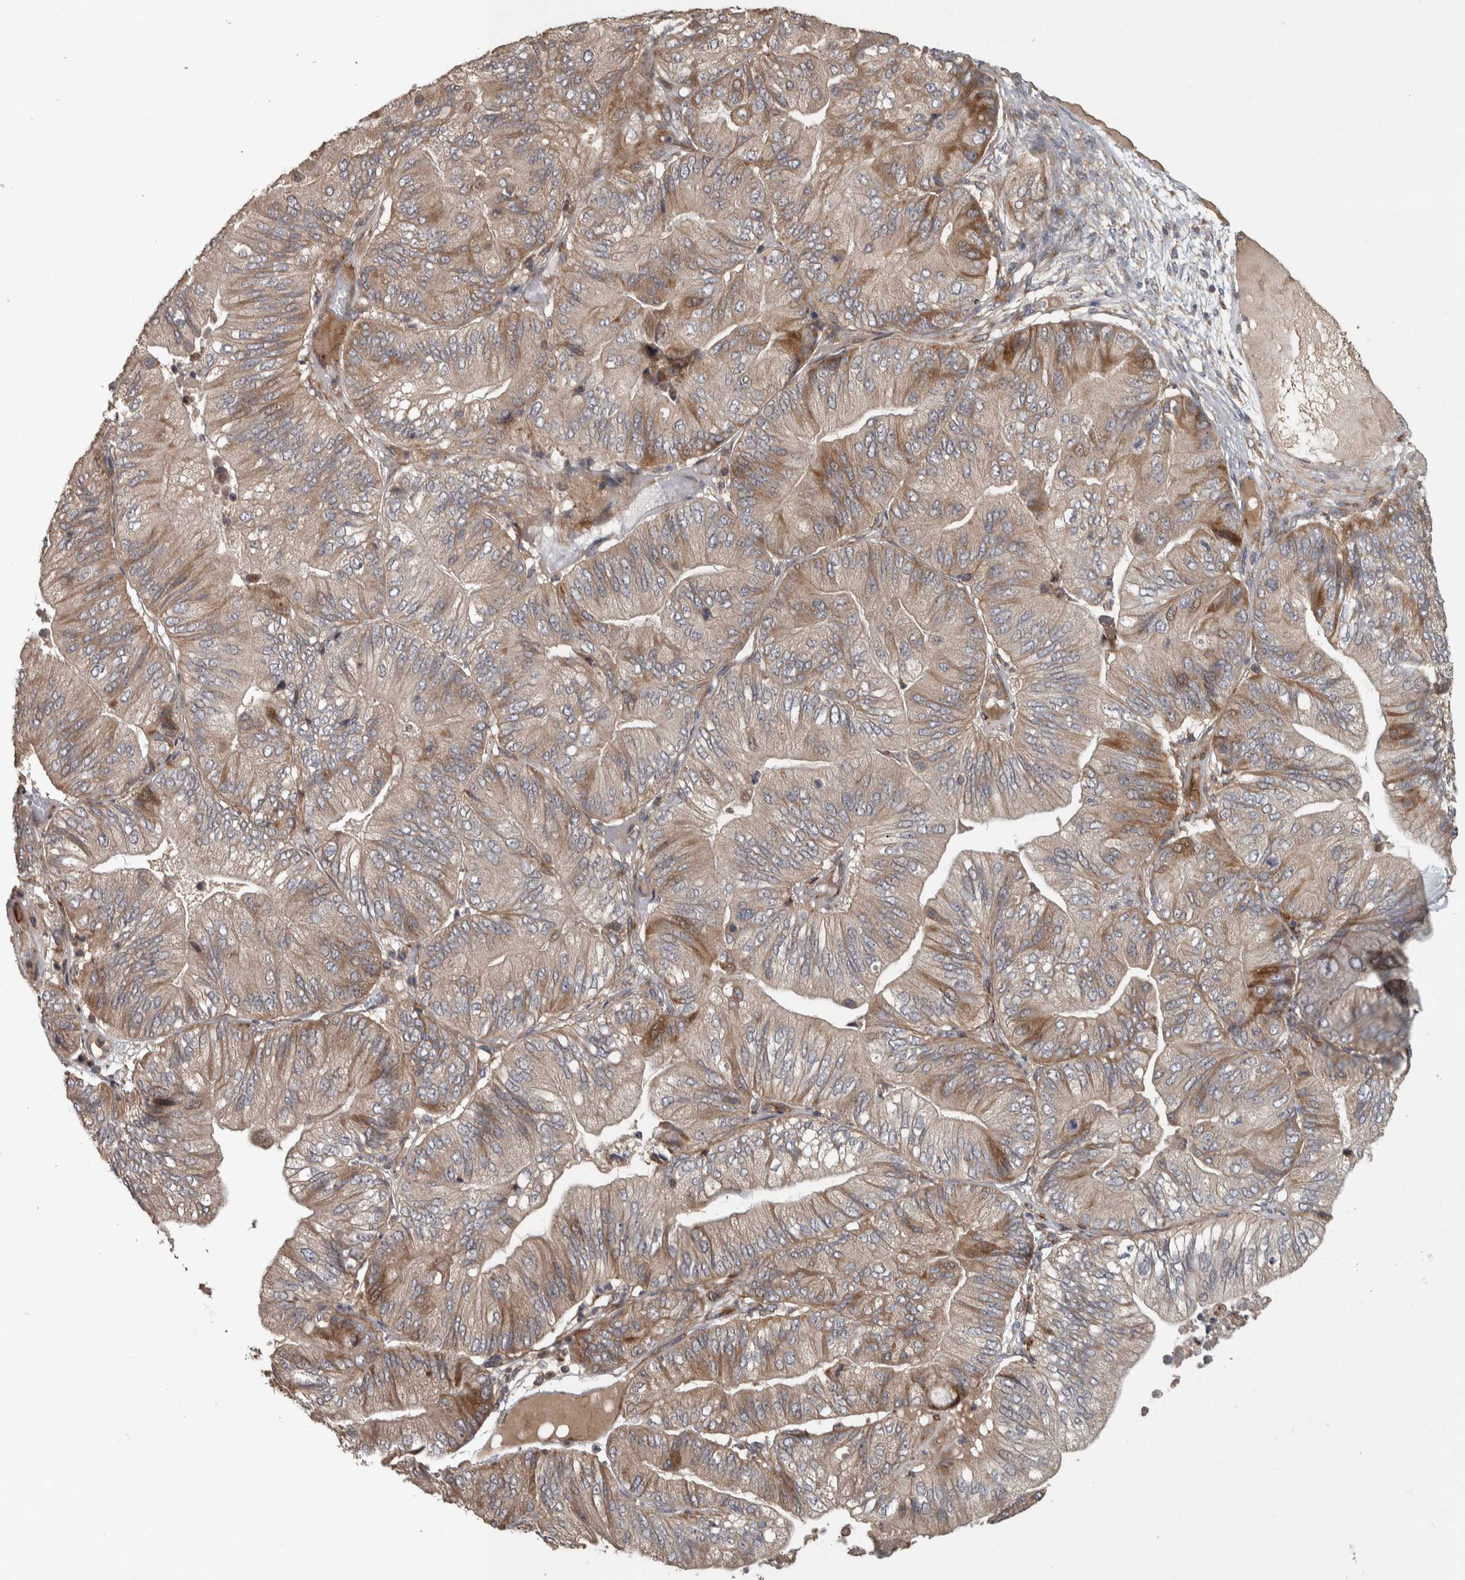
{"staining": {"intensity": "moderate", "quantity": "<25%", "location": "cytoplasmic/membranous"}, "tissue": "ovarian cancer", "cell_type": "Tumor cells", "image_type": "cancer", "snomed": [{"axis": "morphology", "description": "Cystadenocarcinoma, mucinous, NOS"}, {"axis": "topography", "description": "Ovary"}], "caption": "Mucinous cystadenocarcinoma (ovarian) stained with immunohistochemistry reveals moderate cytoplasmic/membranous positivity in approximately <25% of tumor cells.", "gene": "ERAL1", "patient": {"sex": "female", "age": 61}}